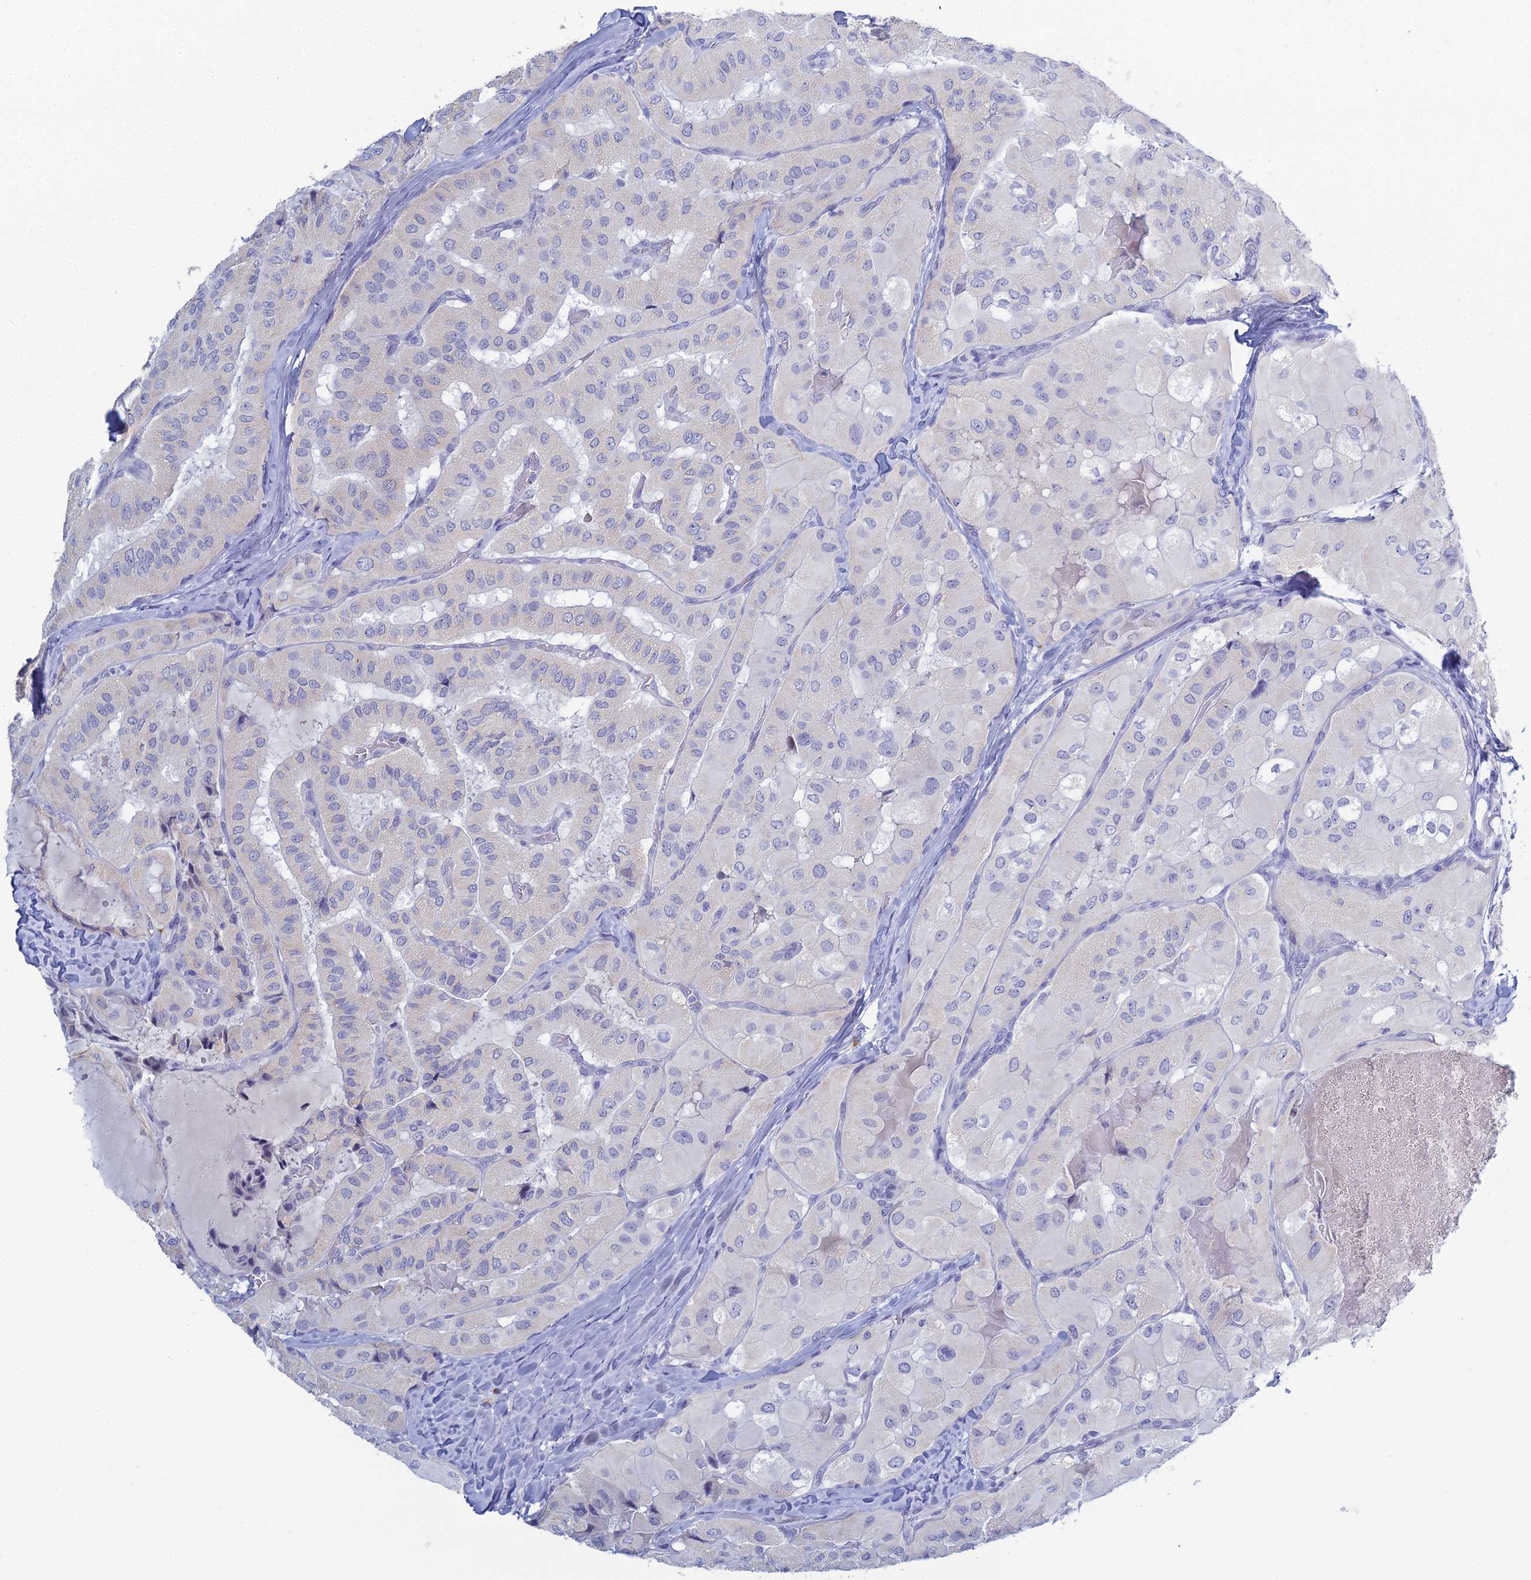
{"staining": {"intensity": "negative", "quantity": "none", "location": "none"}, "tissue": "thyroid cancer", "cell_type": "Tumor cells", "image_type": "cancer", "snomed": [{"axis": "morphology", "description": "Normal tissue, NOS"}, {"axis": "morphology", "description": "Papillary adenocarcinoma, NOS"}, {"axis": "topography", "description": "Thyroid gland"}], "caption": "Immunohistochemical staining of thyroid cancer shows no significant positivity in tumor cells.", "gene": "MUC13", "patient": {"sex": "female", "age": 59}}